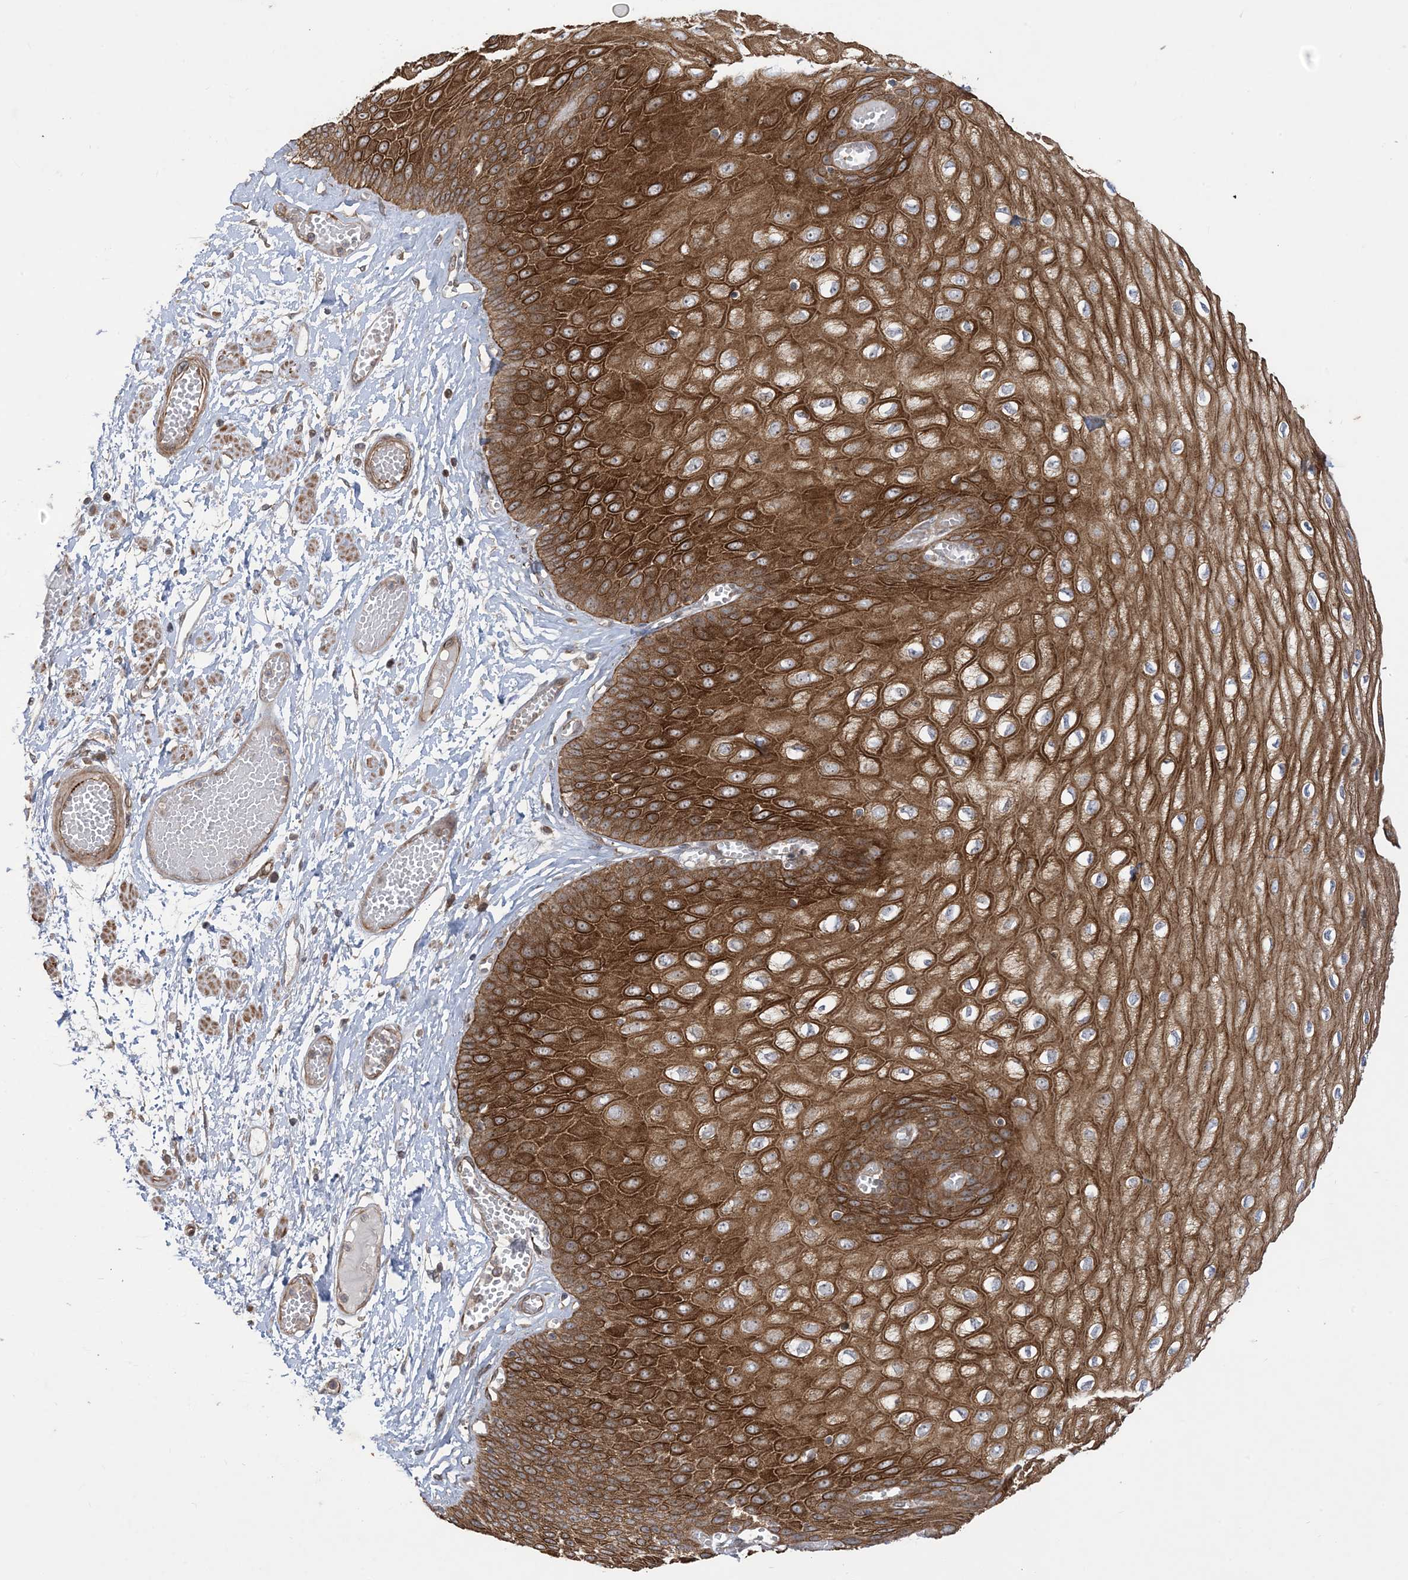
{"staining": {"intensity": "strong", "quantity": ">75%", "location": "cytoplasmic/membranous"}, "tissue": "esophagus", "cell_type": "Squamous epithelial cells", "image_type": "normal", "snomed": [{"axis": "morphology", "description": "Normal tissue, NOS"}, {"axis": "topography", "description": "Esophagus"}], "caption": "IHC image of normal esophagus: human esophagus stained using immunohistochemistry (IHC) shows high levels of strong protein expression localized specifically in the cytoplasmic/membranous of squamous epithelial cells, appearing as a cytoplasmic/membranous brown color.", "gene": "SOGA3", "patient": {"sex": "male", "age": 60}}